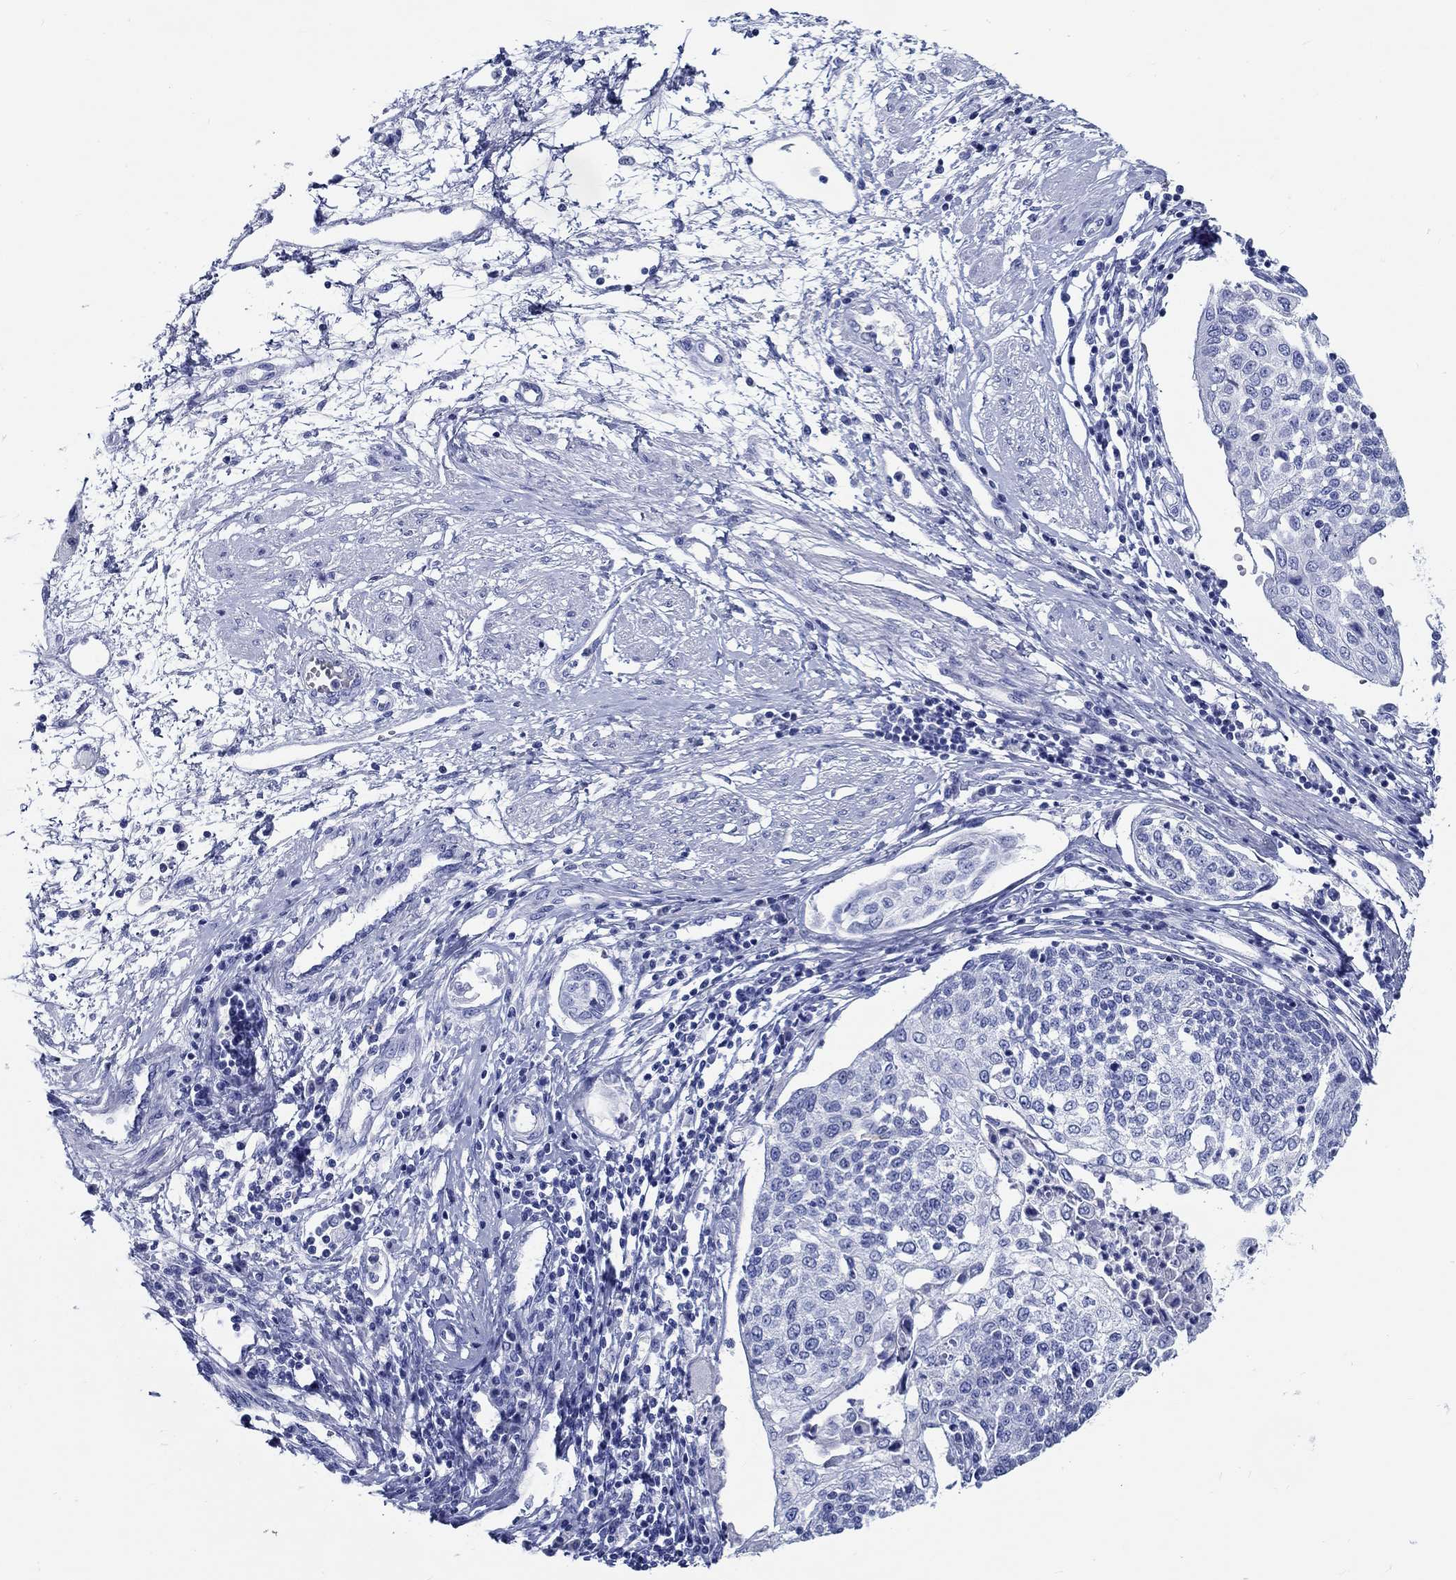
{"staining": {"intensity": "negative", "quantity": "none", "location": "none"}, "tissue": "cervical cancer", "cell_type": "Tumor cells", "image_type": "cancer", "snomed": [{"axis": "morphology", "description": "Squamous cell carcinoma, NOS"}, {"axis": "topography", "description": "Cervix"}], "caption": "Cervical squamous cell carcinoma was stained to show a protein in brown. There is no significant expression in tumor cells.", "gene": "FBXO2", "patient": {"sex": "female", "age": 34}}